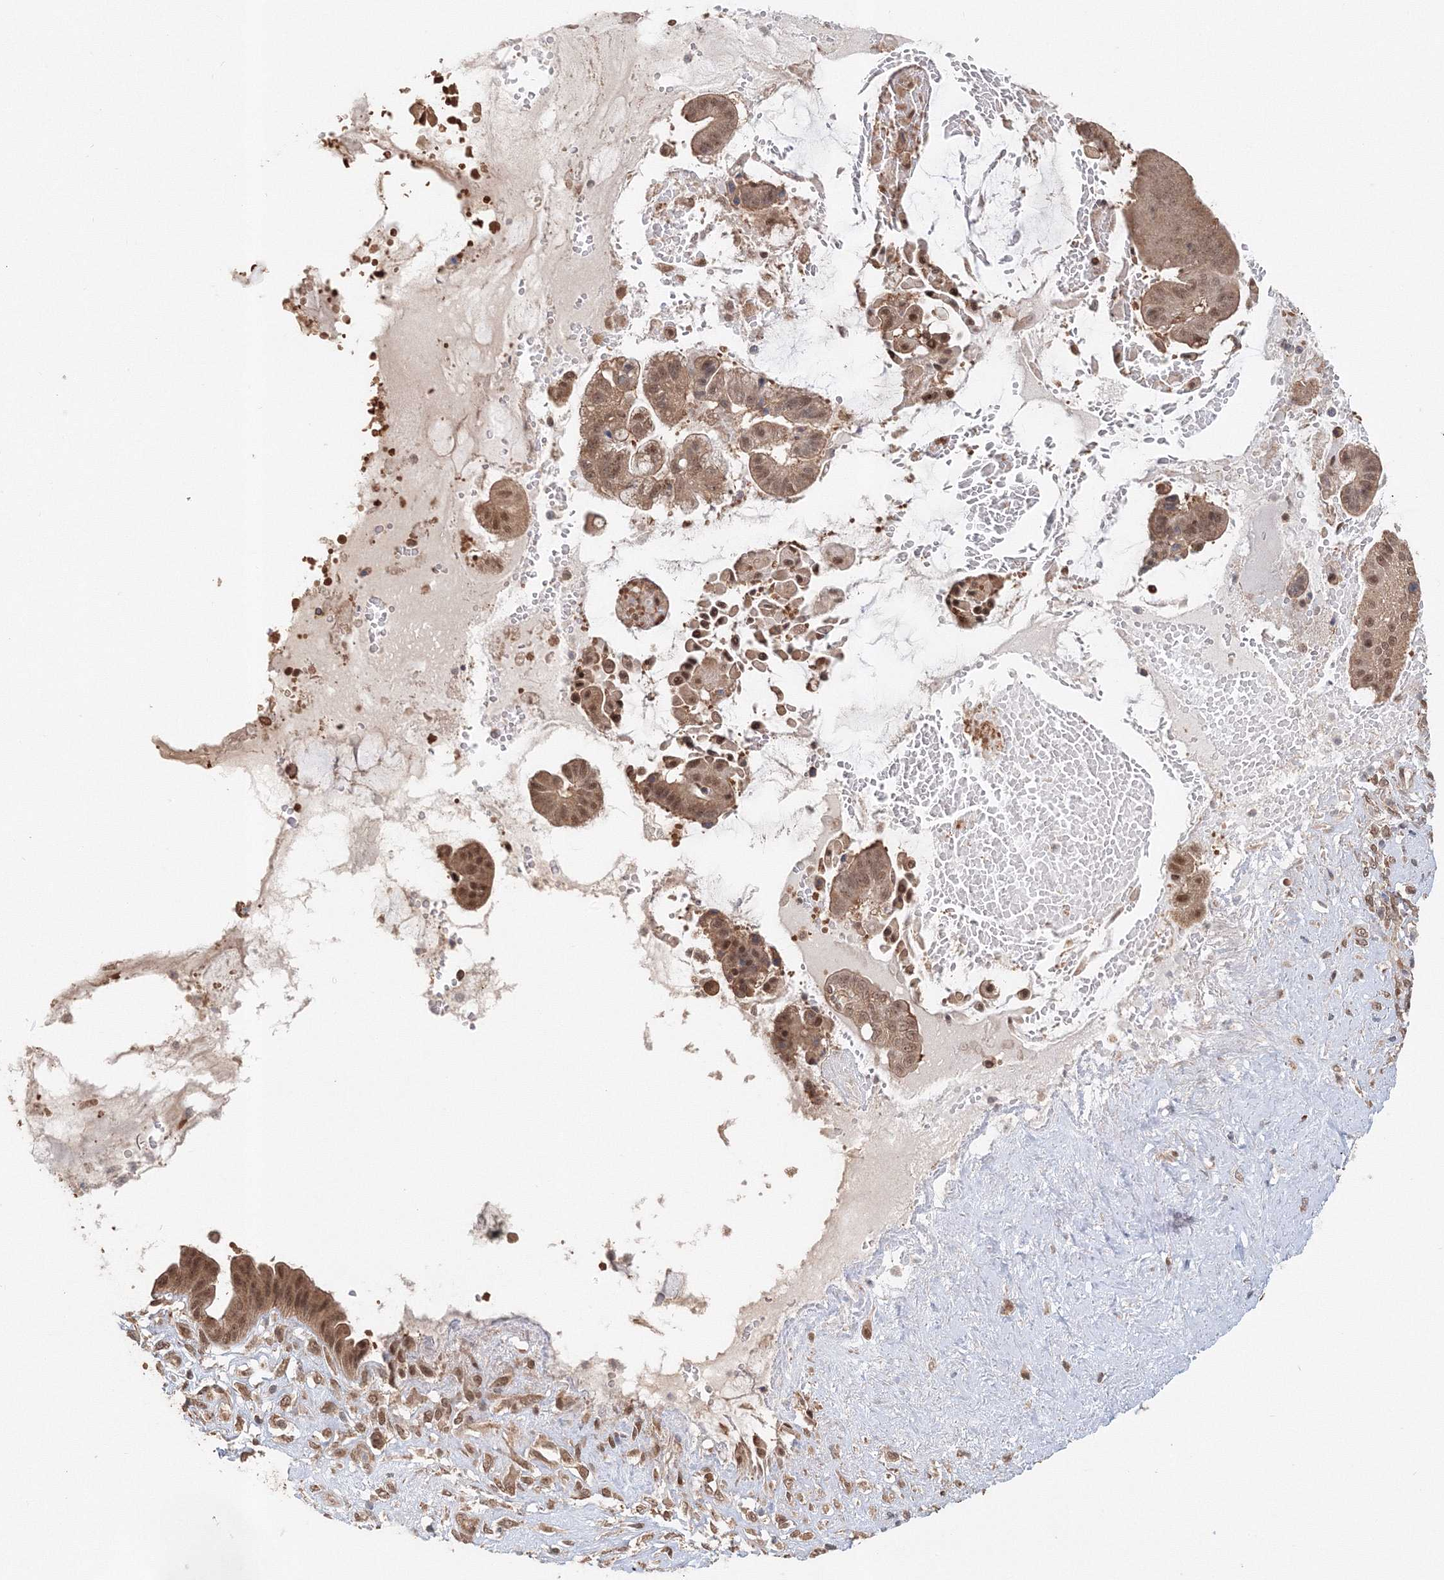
{"staining": {"intensity": "moderate", "quantity": ">75%", "location": "cytoplasmic/membranous,nuclear"}, "tissue": "pancreatic cancer", "cell_type": "Tumor cells", "image_type": "cancer", "snomed": [{"axis": "morphology", "description": "Inflammation, NOS"}, {"axis": "morphology", "description": "Adenocarcinoma, NOS"}, {"axis": "topography", "description": "Pancreas"}], "caption": "Protein staining displays moderate cytoplasmic/membranous and nuclear staining in about >75% of tumor cells in pancreatic cancer (adenocarcinoma).", "gene": "PSMD6", "patient": {"sex": "female", "age": 56}}